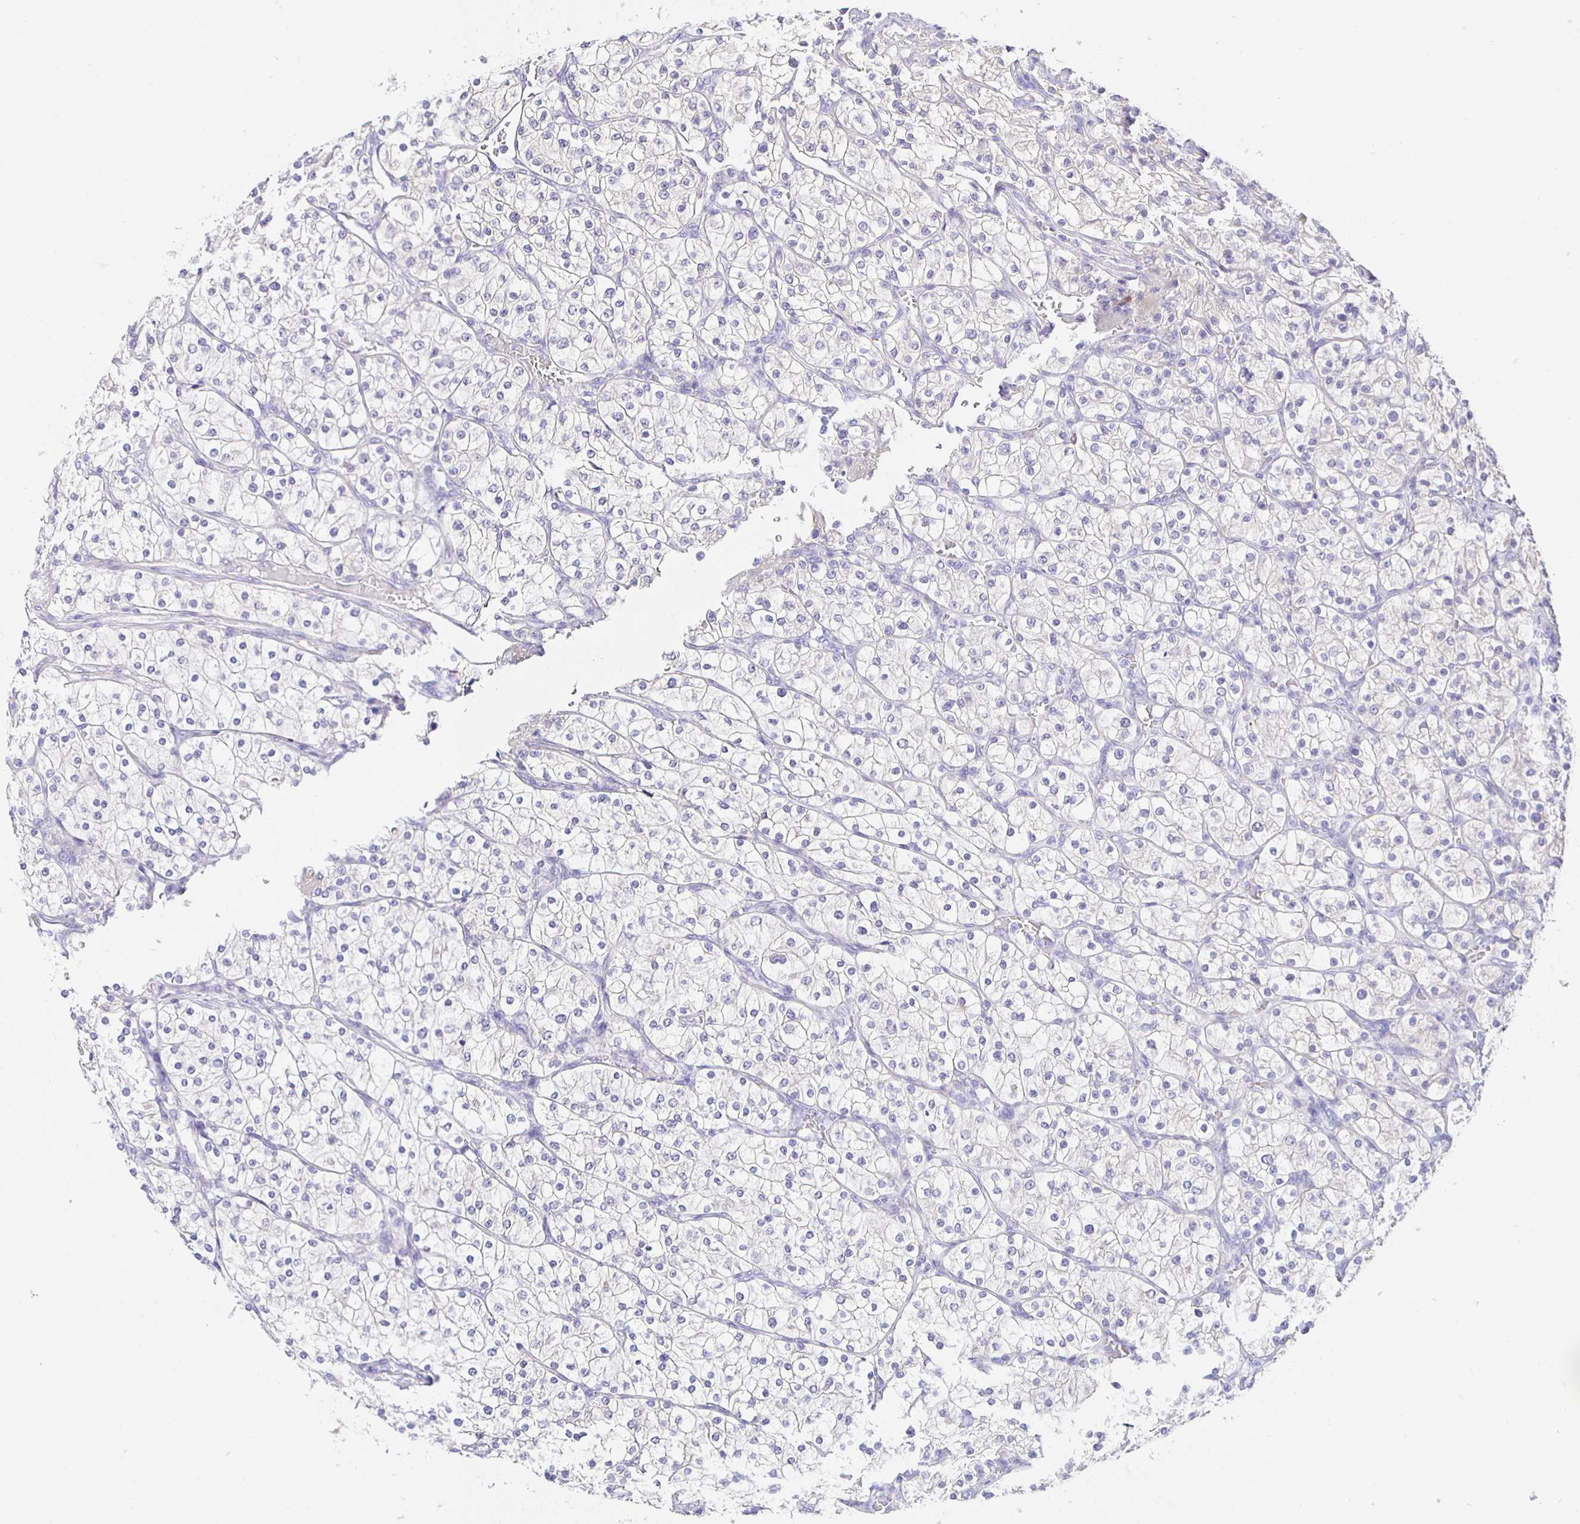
{"staining": {"intensity": "negative", "quantity": "none", "location": "none"}, "tissue": "renal cancer", "cell_type": "Tumor cells", "image_type": "cancer", "snomed": [{"axis": "morphology", "description": "Adenocarcinoma, NOS"}, {"axis": "topography", "description": "Kidney"}], "caption": "DAB (3,3'-diaminobenzidine) immunohistochemical staining of human renal adenocarcinoma shows no significant expression in tumor cells. (DAB (3,3'-diaminobenzidine) immunohistochemistry (IHC) visualized using brightfield microscopy, high magnification).", "gene": "HSPA4L", "patient": {"sex": "male", "age": 80}}